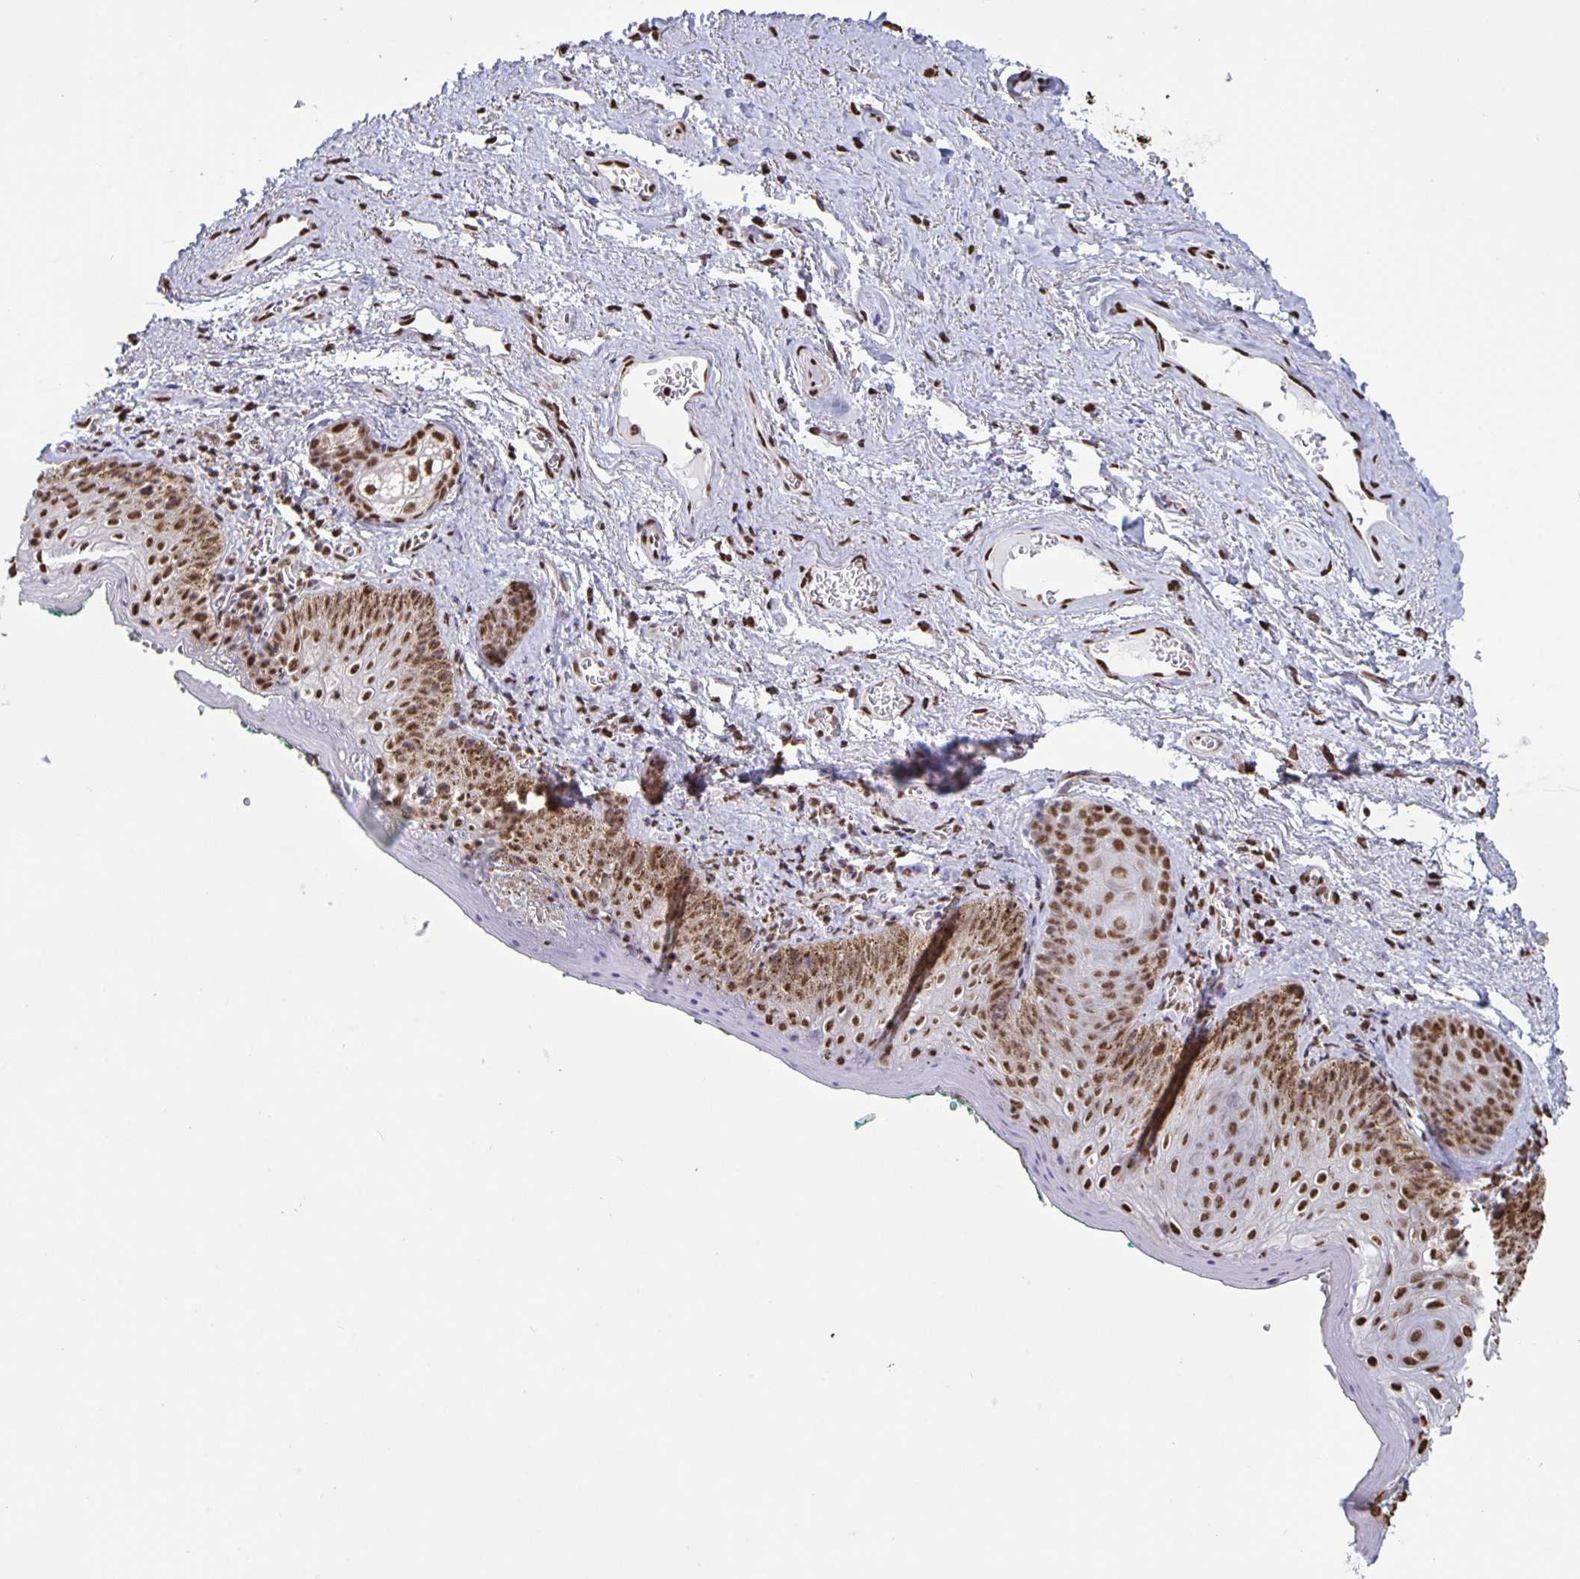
{"staining": {"intensity": "strong", "quantity": ">75%", "location": "nuclear"}, "tissue": "vagina", "cell_type": "Squamous epithelial cells", "image_type": "normal", "snomed": [{"axis": "morphology", "description": "Normal tissue, NOS"}, {"axis": "topography", "description": "Vulva"}, {"axis": "topography", "description": "Vagina"}, {"axis": "topography", "description": "Peripheral nerve tissue"}], "caption": "Immunohistochemical staining of normal vagina displays >75% levels of strong nuclear protein staining in about >75% of squamous epithelial cells.", "gene": "DUT", "patient": {"sex": "female", "age": 66}}